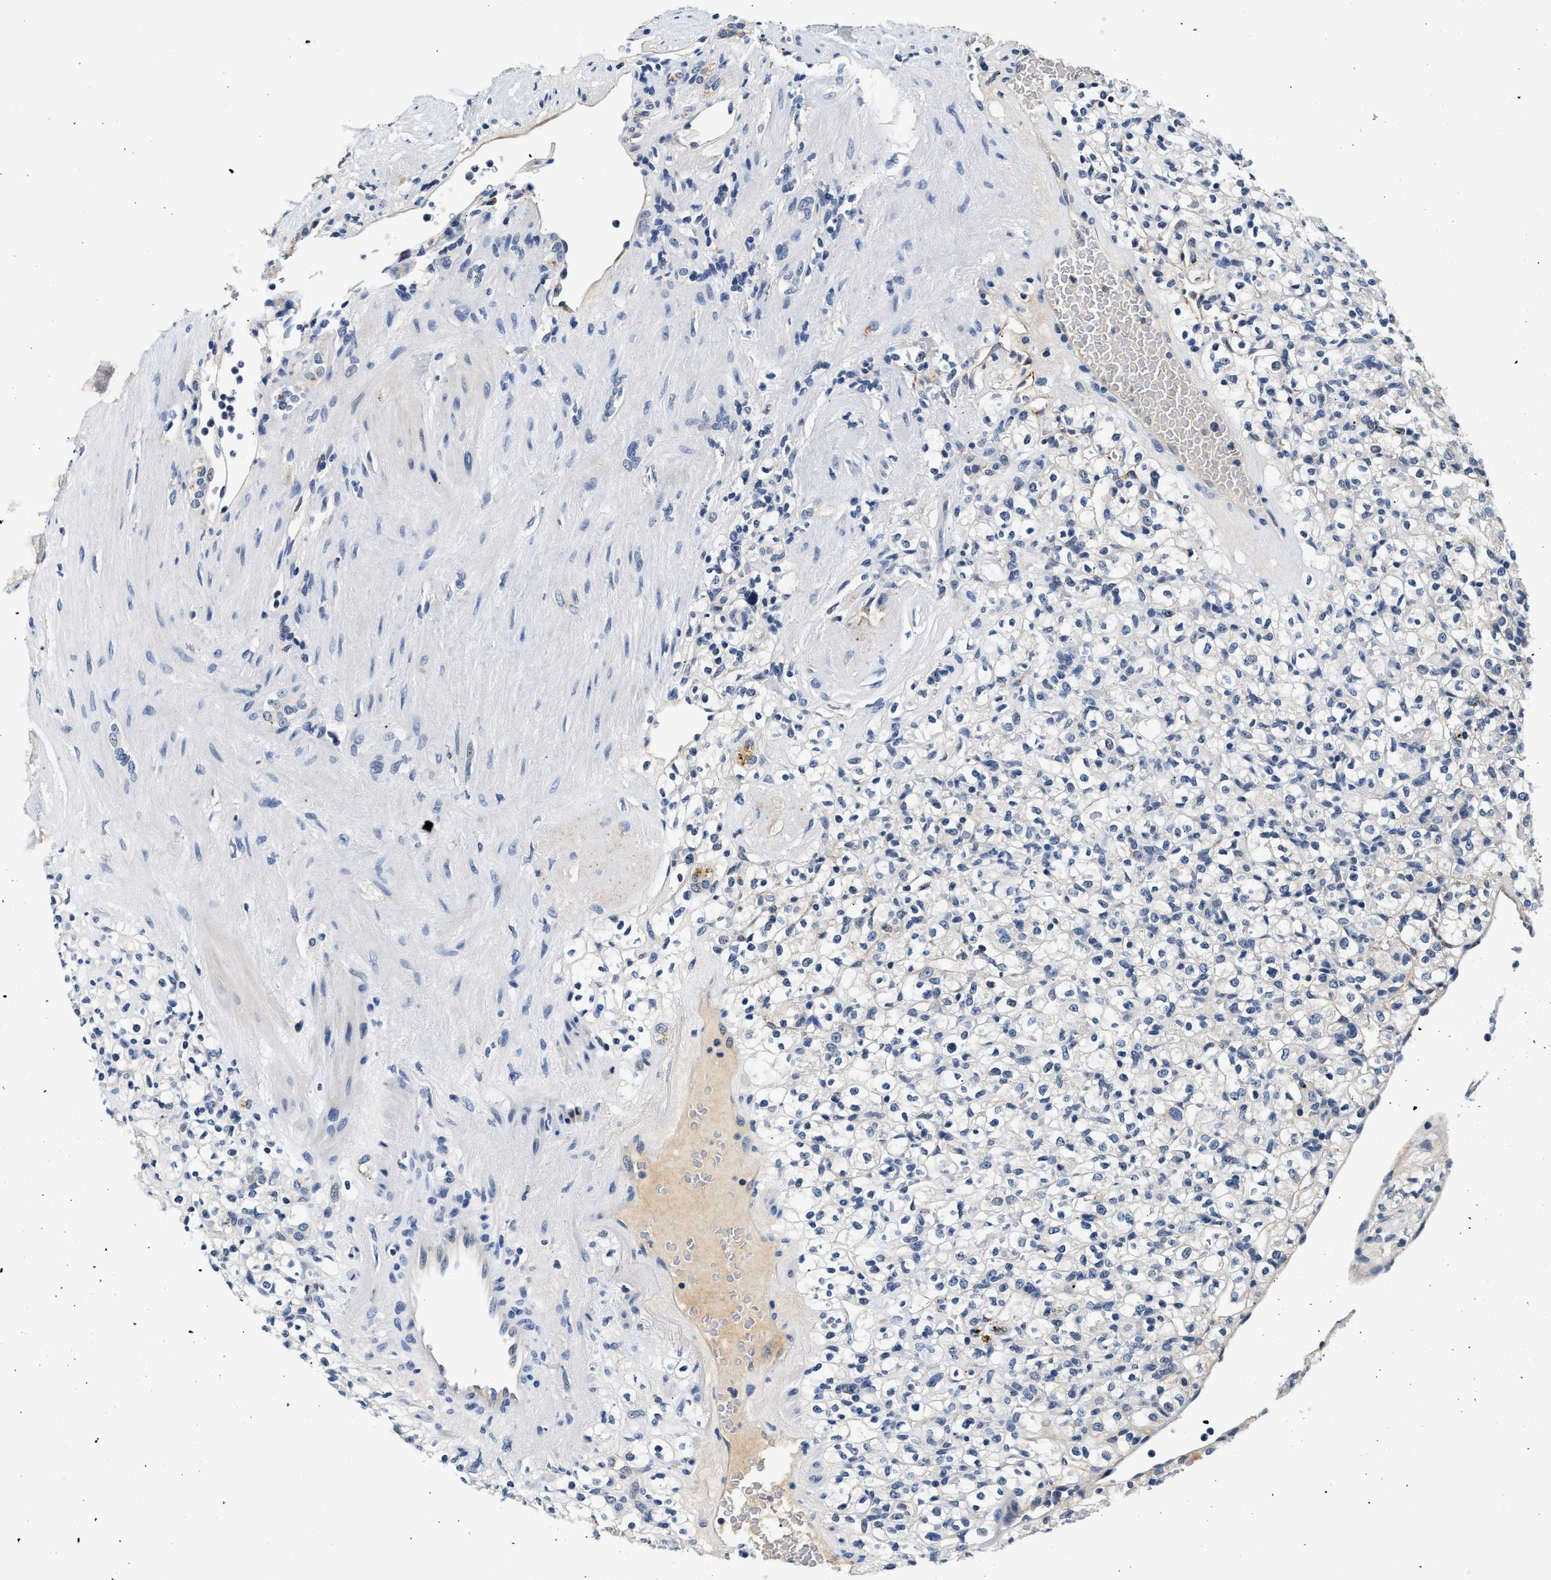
{"staining": {"intensity": "negative", "quantity": "none", "location": "none"}, "tissue": "renal cancer", "cell_type": "Tumor cells", "image_type": "cancer", "snomed": [{"axis": "morphology", "description": "Normal tissue, NOS"}, {"axis": "morphology", "description": "Adenocarcinoma, NOS"}, {"axis": "topography", "description": "Kidney"}], "caption": "This is an immunohistochemistry micrograph of human adenocarcinoma (renal). There is no positivity in tumor cells.", "gene": "MED22", "patient": {"sex": "female", "age": 72}}